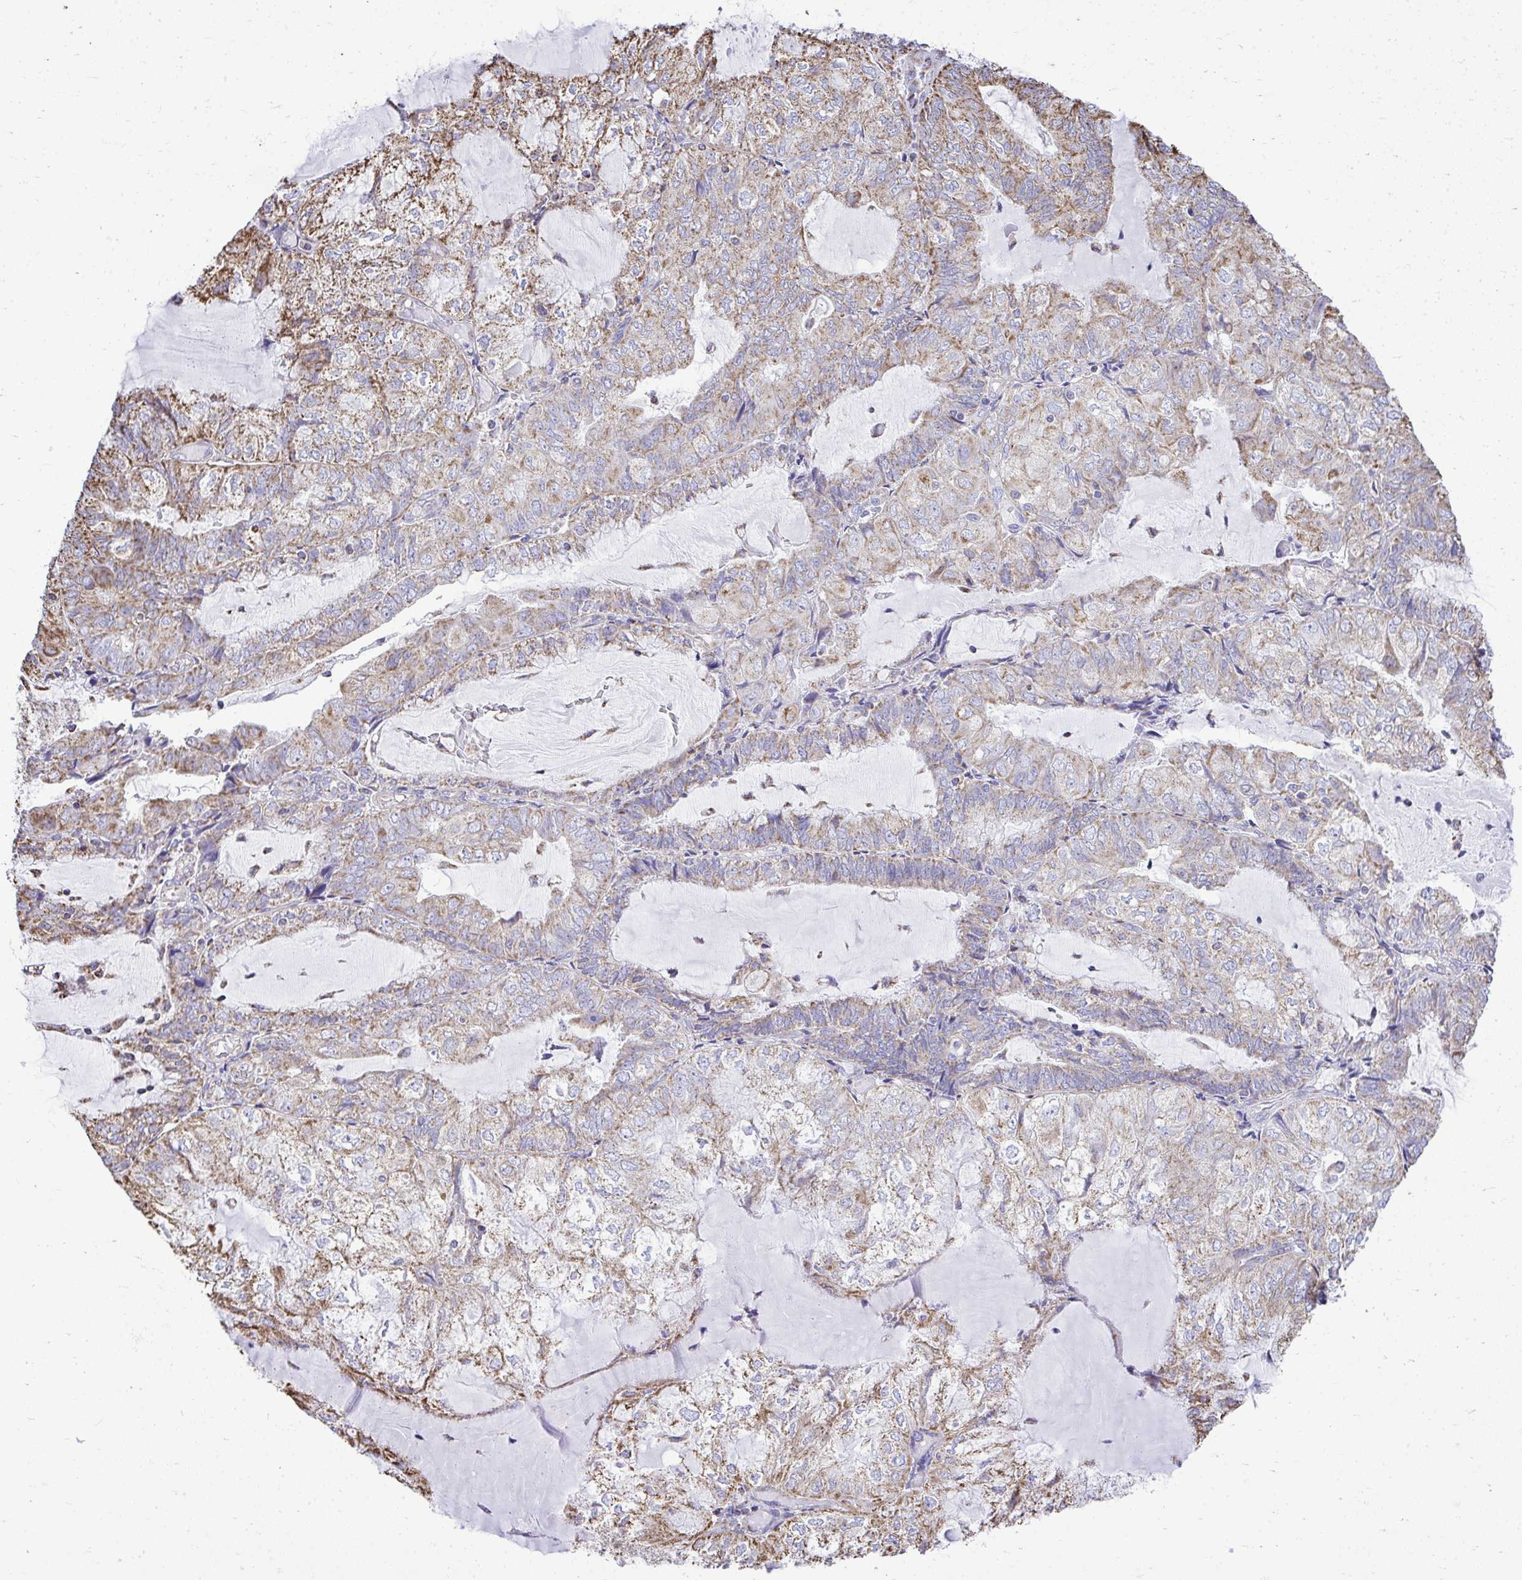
{"staining": {"intensity": "weak", "quantity": "25%-75%", "location": "cytoplasmic/membranous"}, "tissue": "endometrial cancer", "cell_type": "Tumor cells", "image_type": "cancer", "snomed": [{"axis": "morphology", "description": "Adenocarcinoma, NOS"}, {"axis": "topography", "description": "Endometrium"}], "caption": "Brown immunohistochemical staining in endometrial cancer reveals weak cytoplasmic/membranous positivity in approximately 25%-75% of tumor cells.", "gene": "MPZL2", "patient": {"sex": "female", "age": 81}}